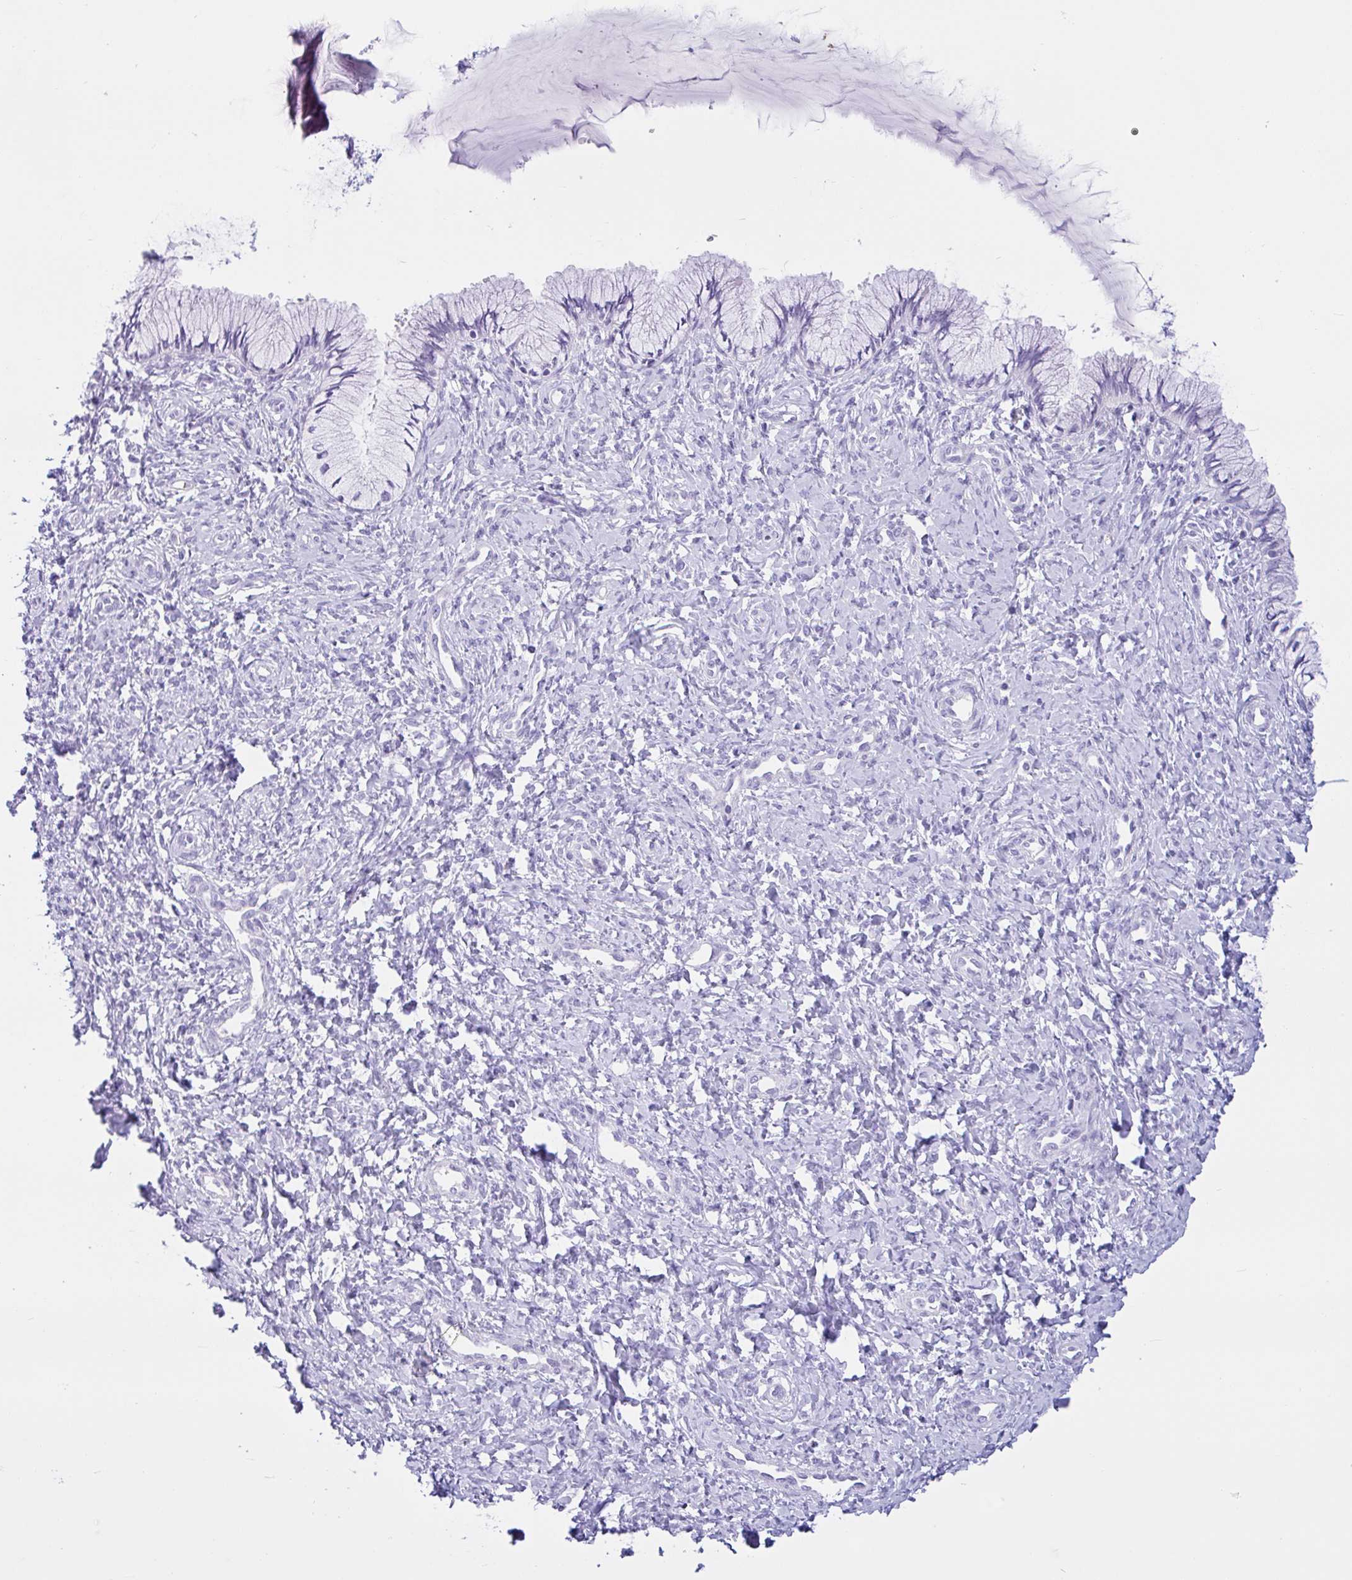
{"staining": {"intensity": "negative", "quantity": "none", "location": "none"}, "tissue": "cervix", "cell_type": "Glandular cells", "image_type": "normal", "snomed": [{"axis": "morphology", "description": "Normal tissue, NOS"}, {"axis": "topography", "description": "Cervix"}], "caption": "Glandular cells are negative for brown protein staining in normal cervix. Nuclei are stained in blue.", "gene": "ZNF319", "patient": {"sex": "female", "age": 37}}